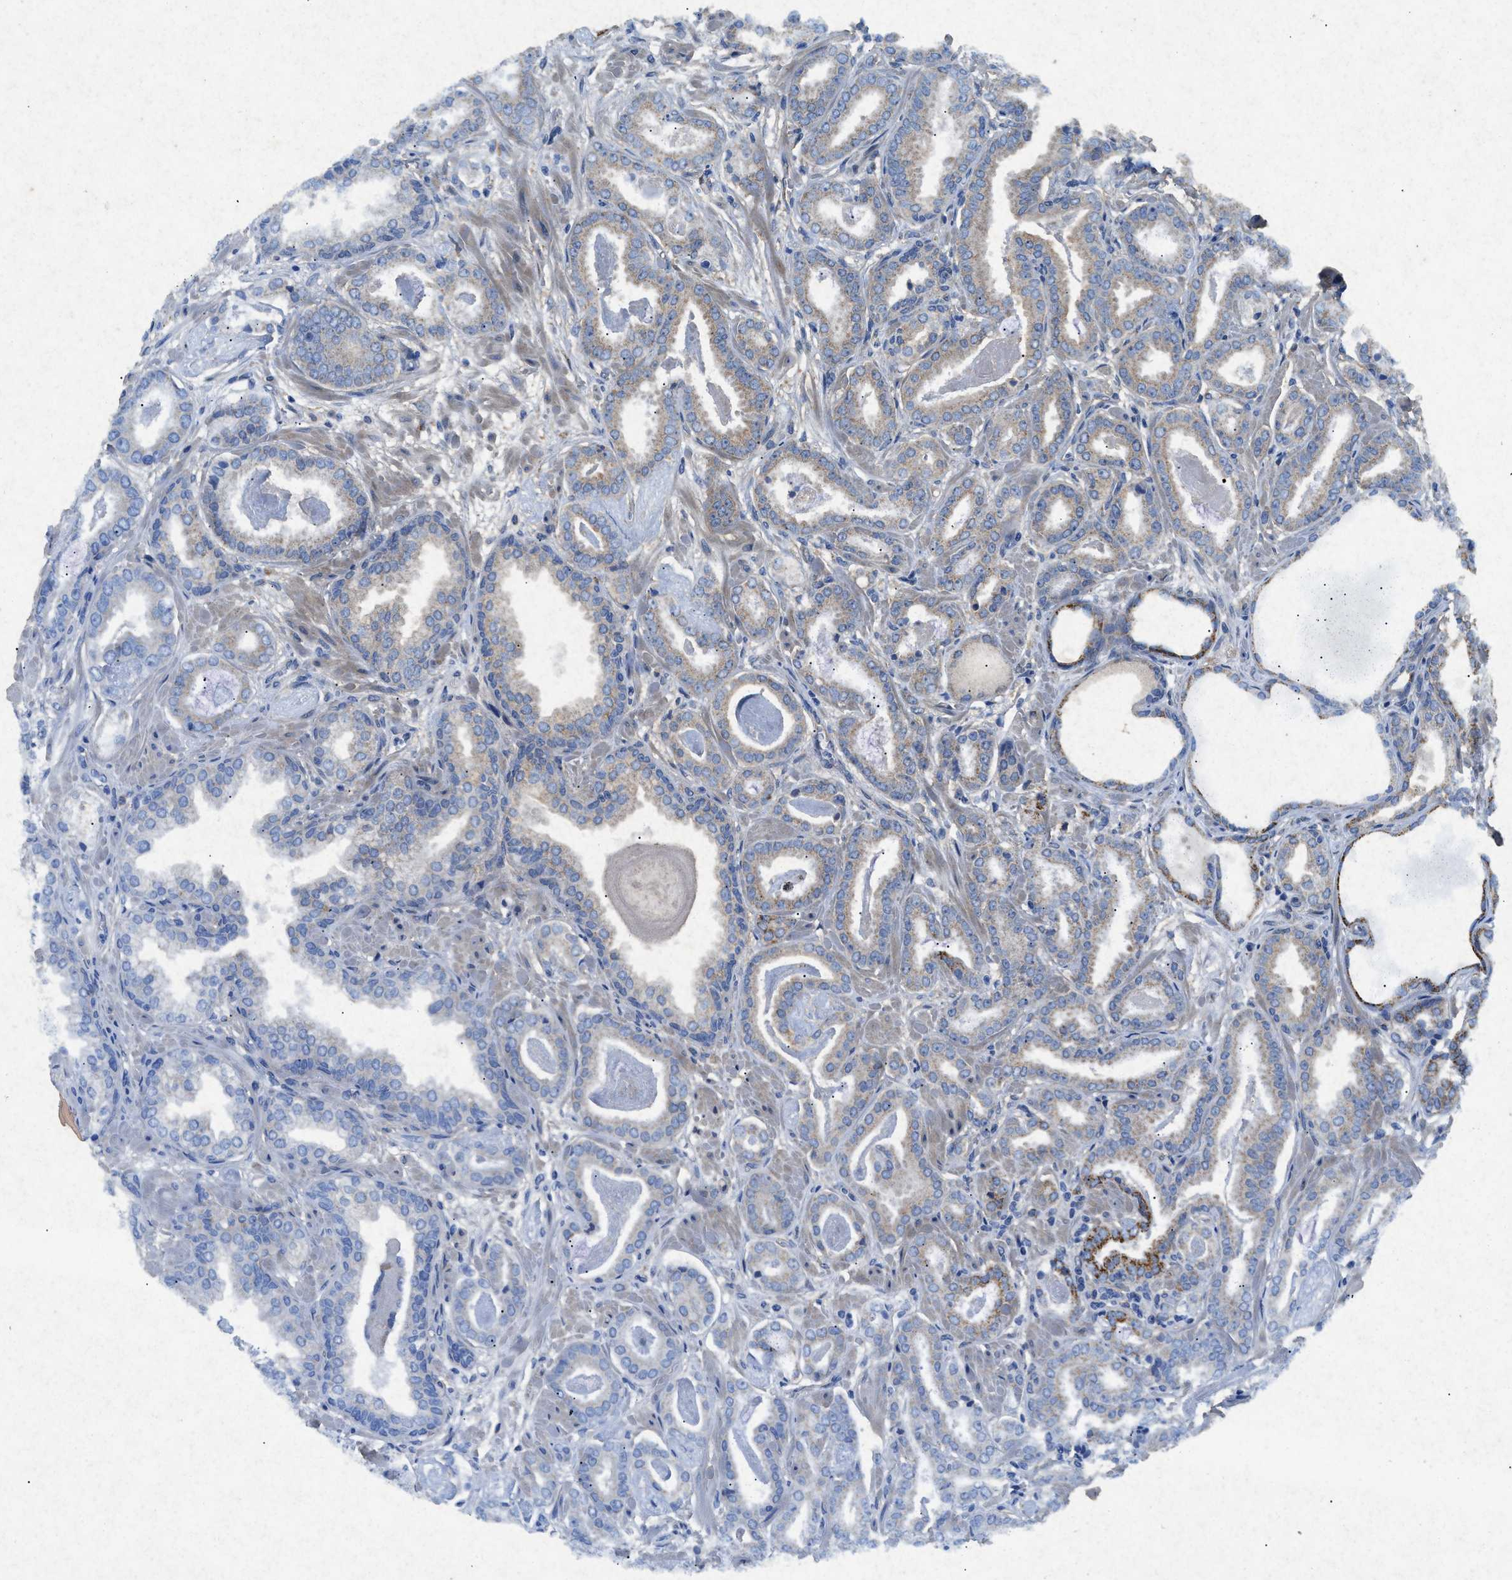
{"staining": {"intensity": "weak", "quantity": "25%-75%", "location": "cytoplasmic/membranous"}, "tissue": "prostate cancer", "cell_type": "Tumor cells", "image_type": "cancer", "snomed": [{"axis": "morphology", "description": "Adenocarcinoma, Low grade"}, {"axis": "topography", "description": "Prostate"}], "caption": "Prostate adenocarcinoma (low-grade) stained with immunohistochemistry (IHC) reveals weak cytoplasmic/membranous positivity in about 25%-75% of tumor cells. The protein is stained brown, and the nuclei are stained in blue (DAB IHC with brightfield microscopy, high magnification).", "gene": "CDK15", "patient": {"sex": "male", "age": 53}}